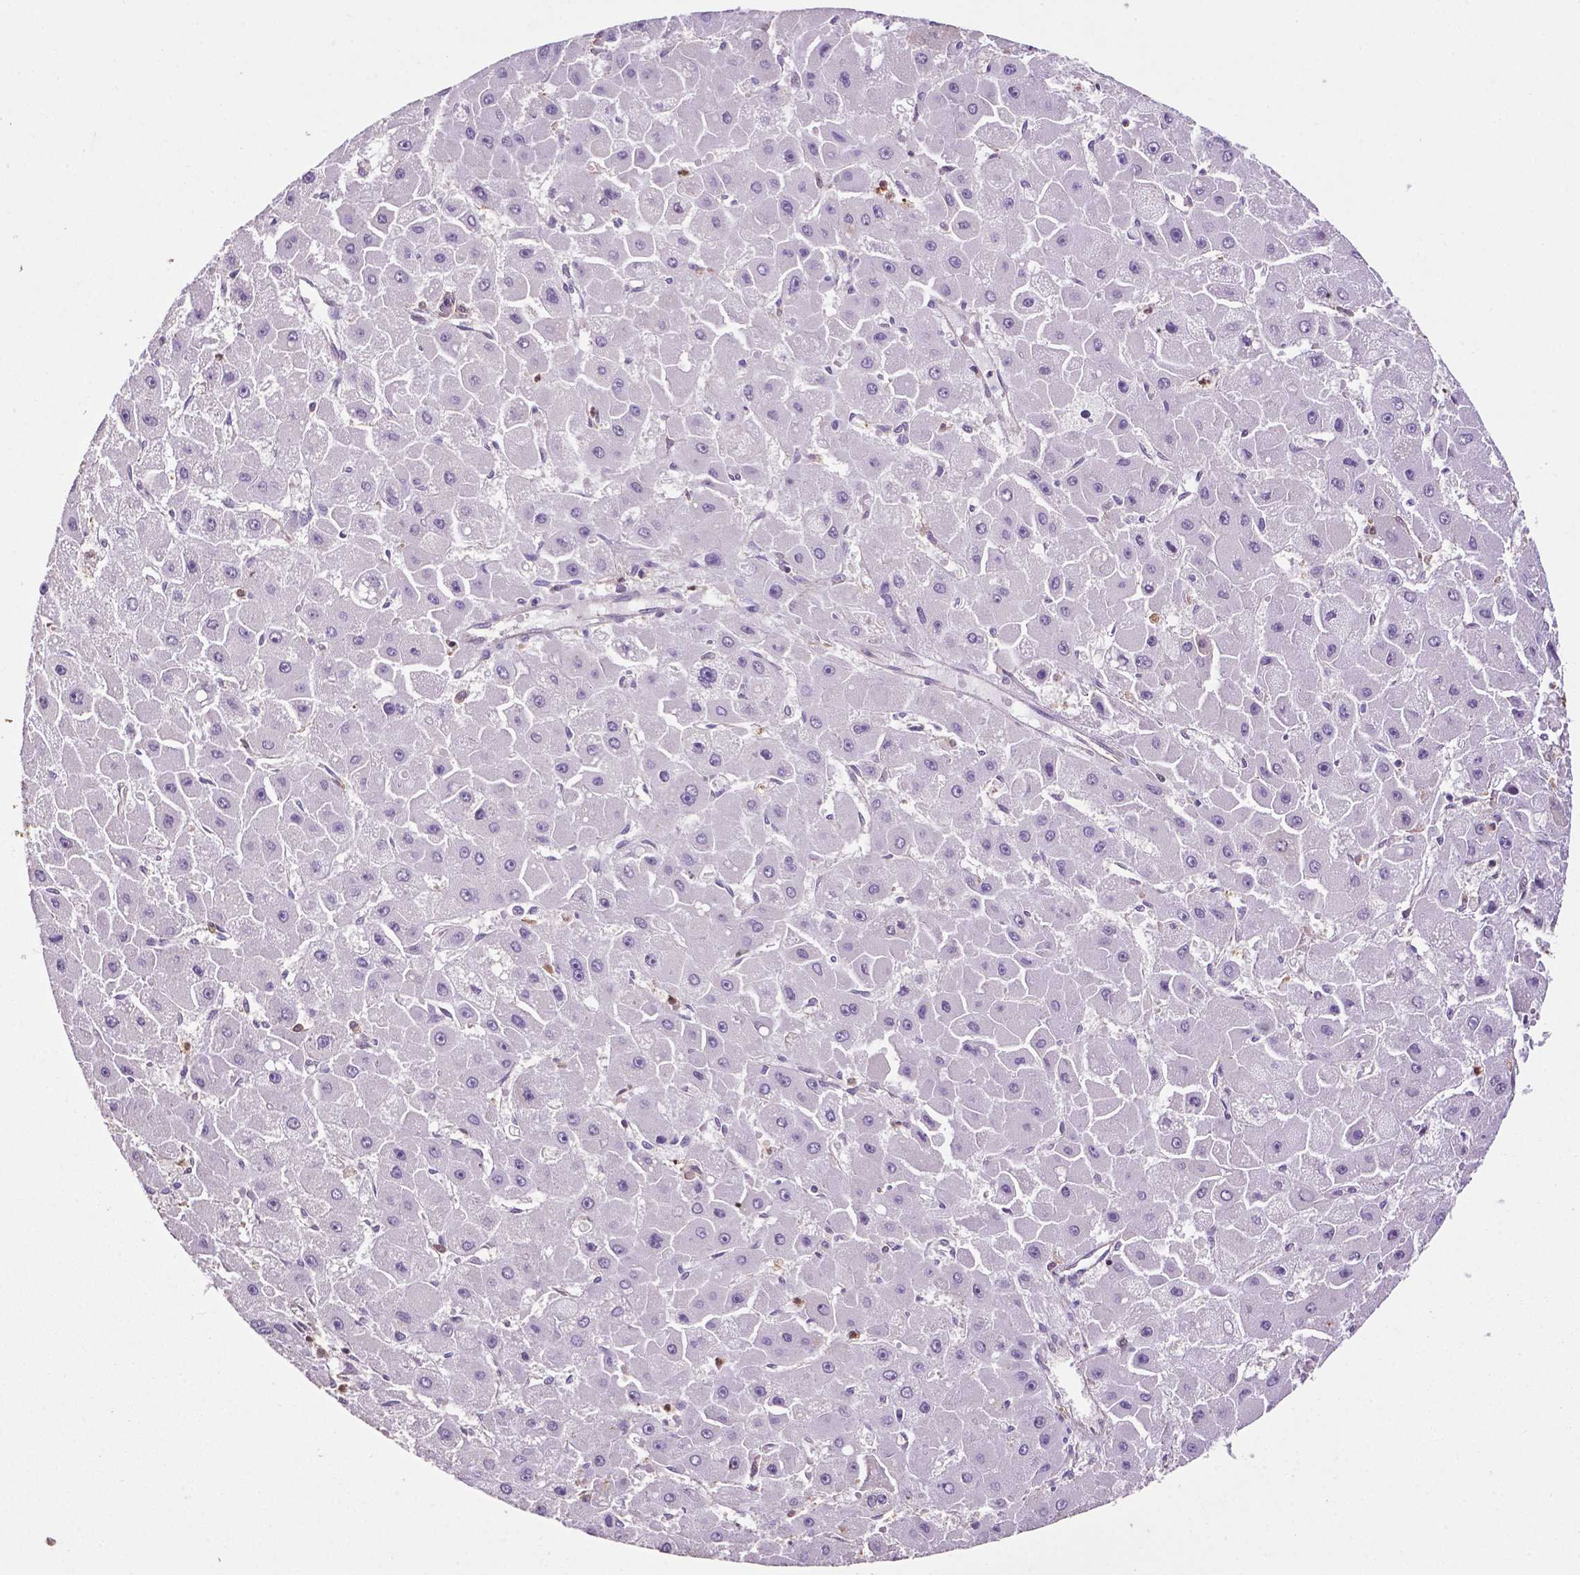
{"staining": {"intensity": "negative", "quantity": "none", "location": "none"}, "tissue": "liver cancer", "cell_type": "Tumor cells", "image_type": "cancer", "snomed": [{"axis": "morphology", "description": "Carcinoma, Hepatocellular, NOS"}, {"axis": "topography", "description": "Liver"}], "caption": "This is an IHC image of liver hepatocellular carcinoma. There is no expression in tumor cells.", "gene": "SMAD3", "patient": {"sex": "female", "age": 25}}